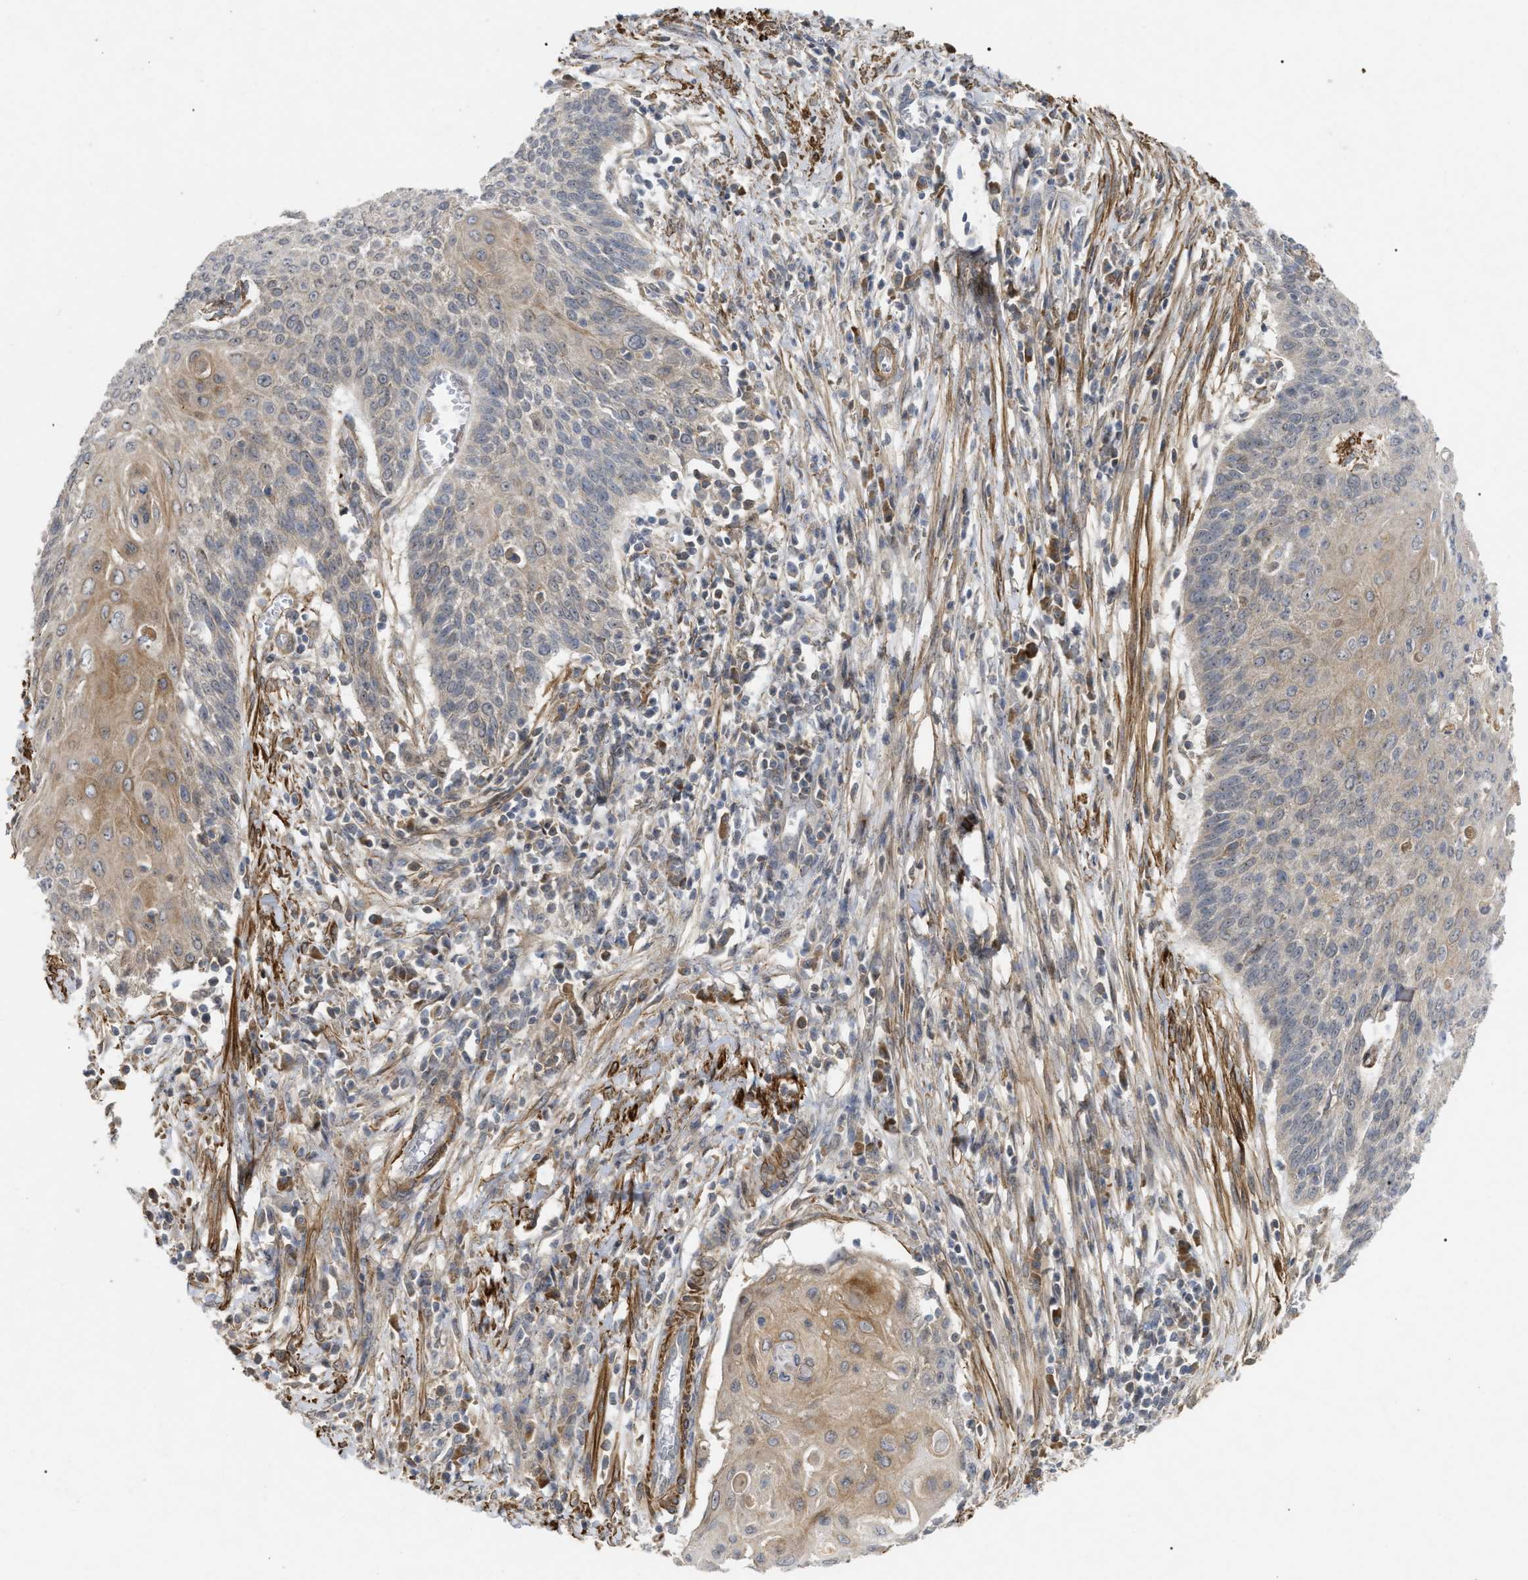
{"staining": {"intensity": "weak", "quantity": "<25%", "location": "cytoplasmic/membranous"}, "tissue": "cervical cancer", "cell_type": "Tumor cells", "image_type": "cancer", "snomed": [{"axis": "morphology", "description": "Squamous cell carcinoma, NOS"}, {"axis": "topography", "description": "Cervix"}], "caption": "Tumor cells show no significant protein positivity in squamous cell carcinoma (cervical). Nuclei are stained in blue.", "gene": "ST6GALNAC6", "patient": {"sex": "female", "age": 39}}